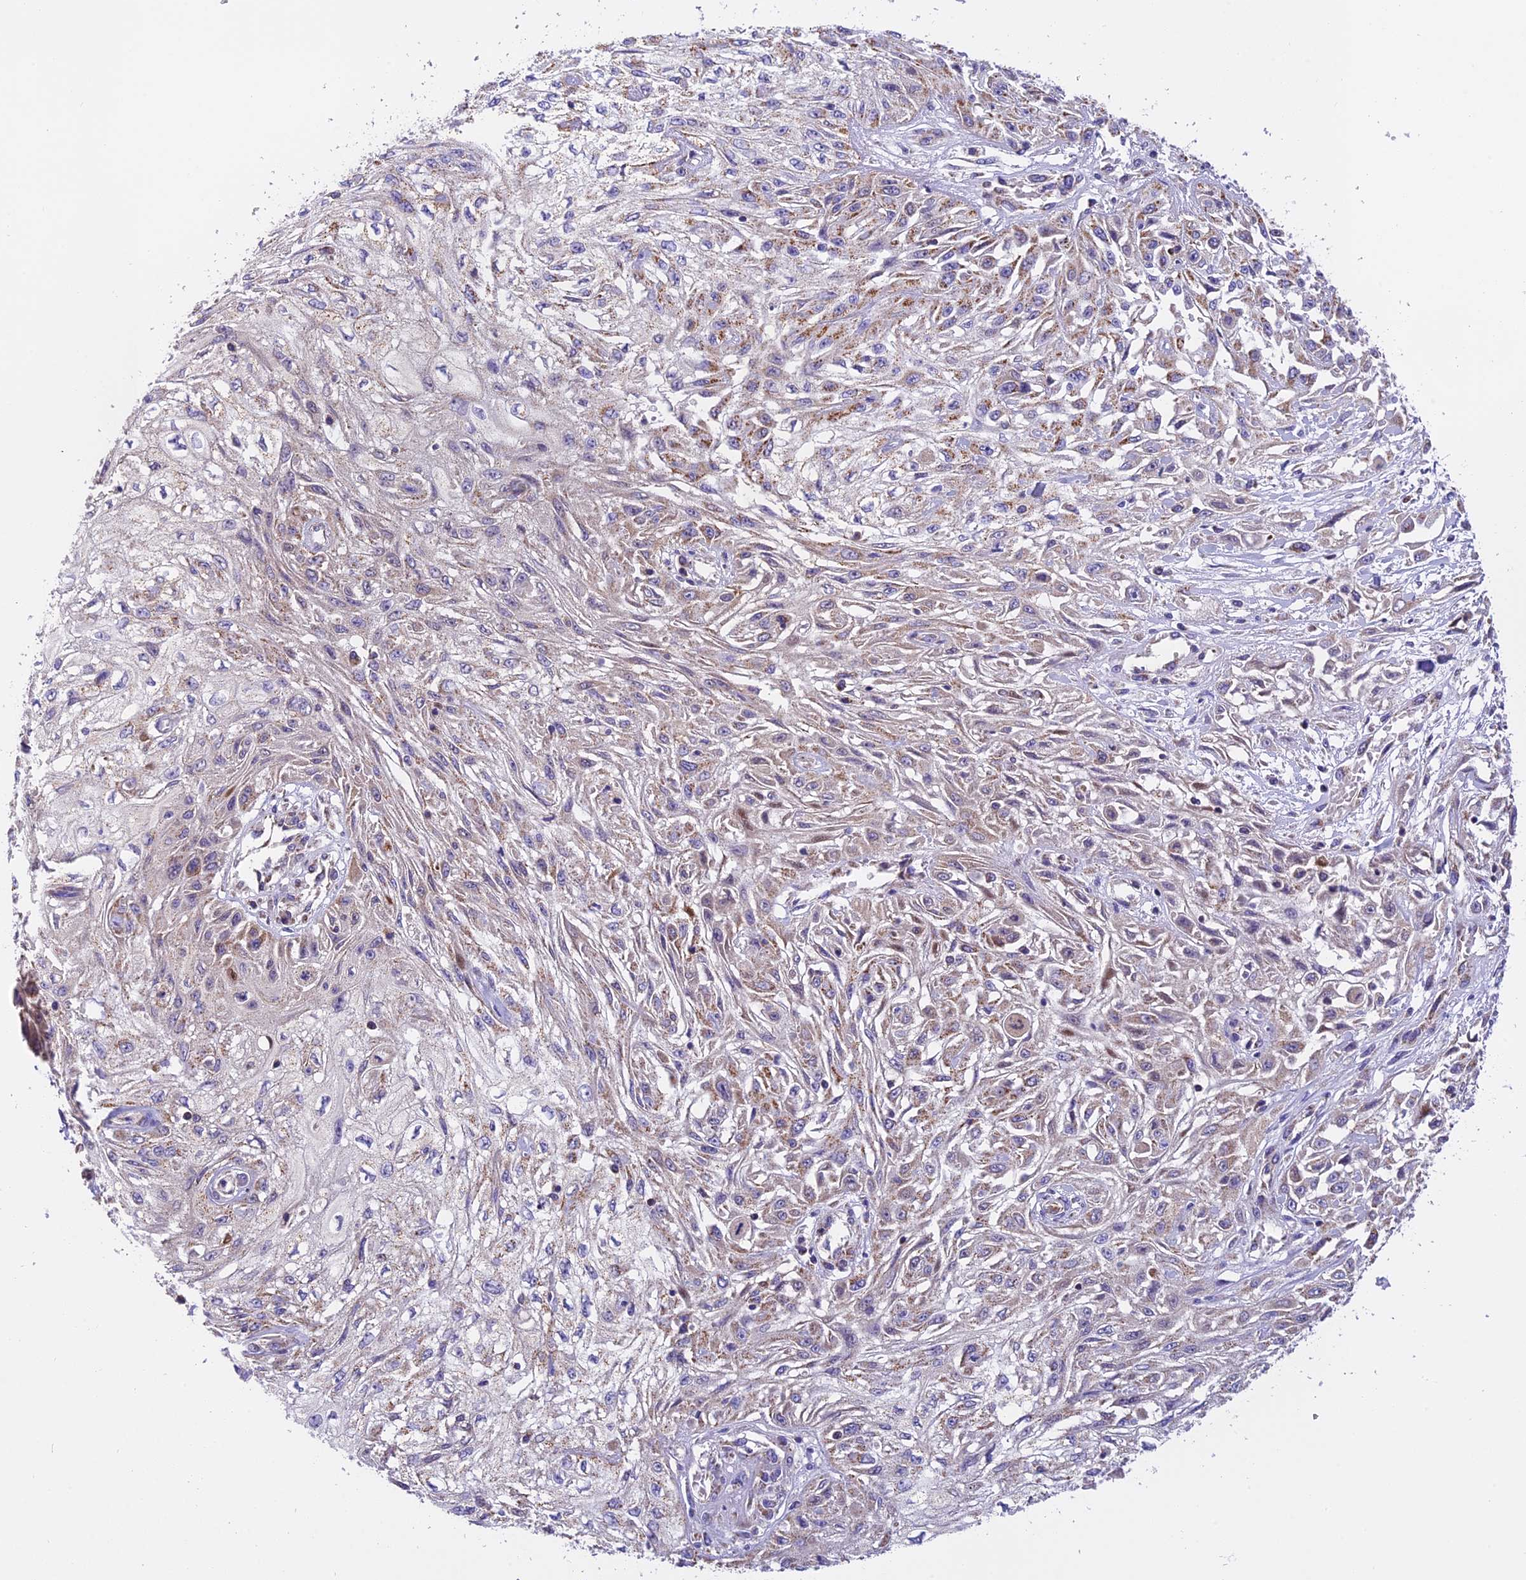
{"staining": {"intensity": "weak", "quantity": ">75%", "location": "cytoplasmic/membranous"}, "tissue": "skin cancer", "cell_type": "Tumor cells", "image_type": "cancer", "snomed": [{"axis": "morphology", "description": "Squamous cell carcinoma, NOS"}, {"axis": "morphology", "description": "Squamous cell carcinoma, metastatic, NOS"}, {"axis": "topography", "description": "Skin"}, {"axis": "topography", "description": "Lymph node"}], "caption": "The histopathology image shows a brown stain indicating the presence of a protein in the cytoplasmic/membranous of tumor cells in skin cancer. (DAB = brown stain, brightfield microscopy at high magnification).", "gene": "MGME1", "patient": {"sex": "male", "age": 75}}